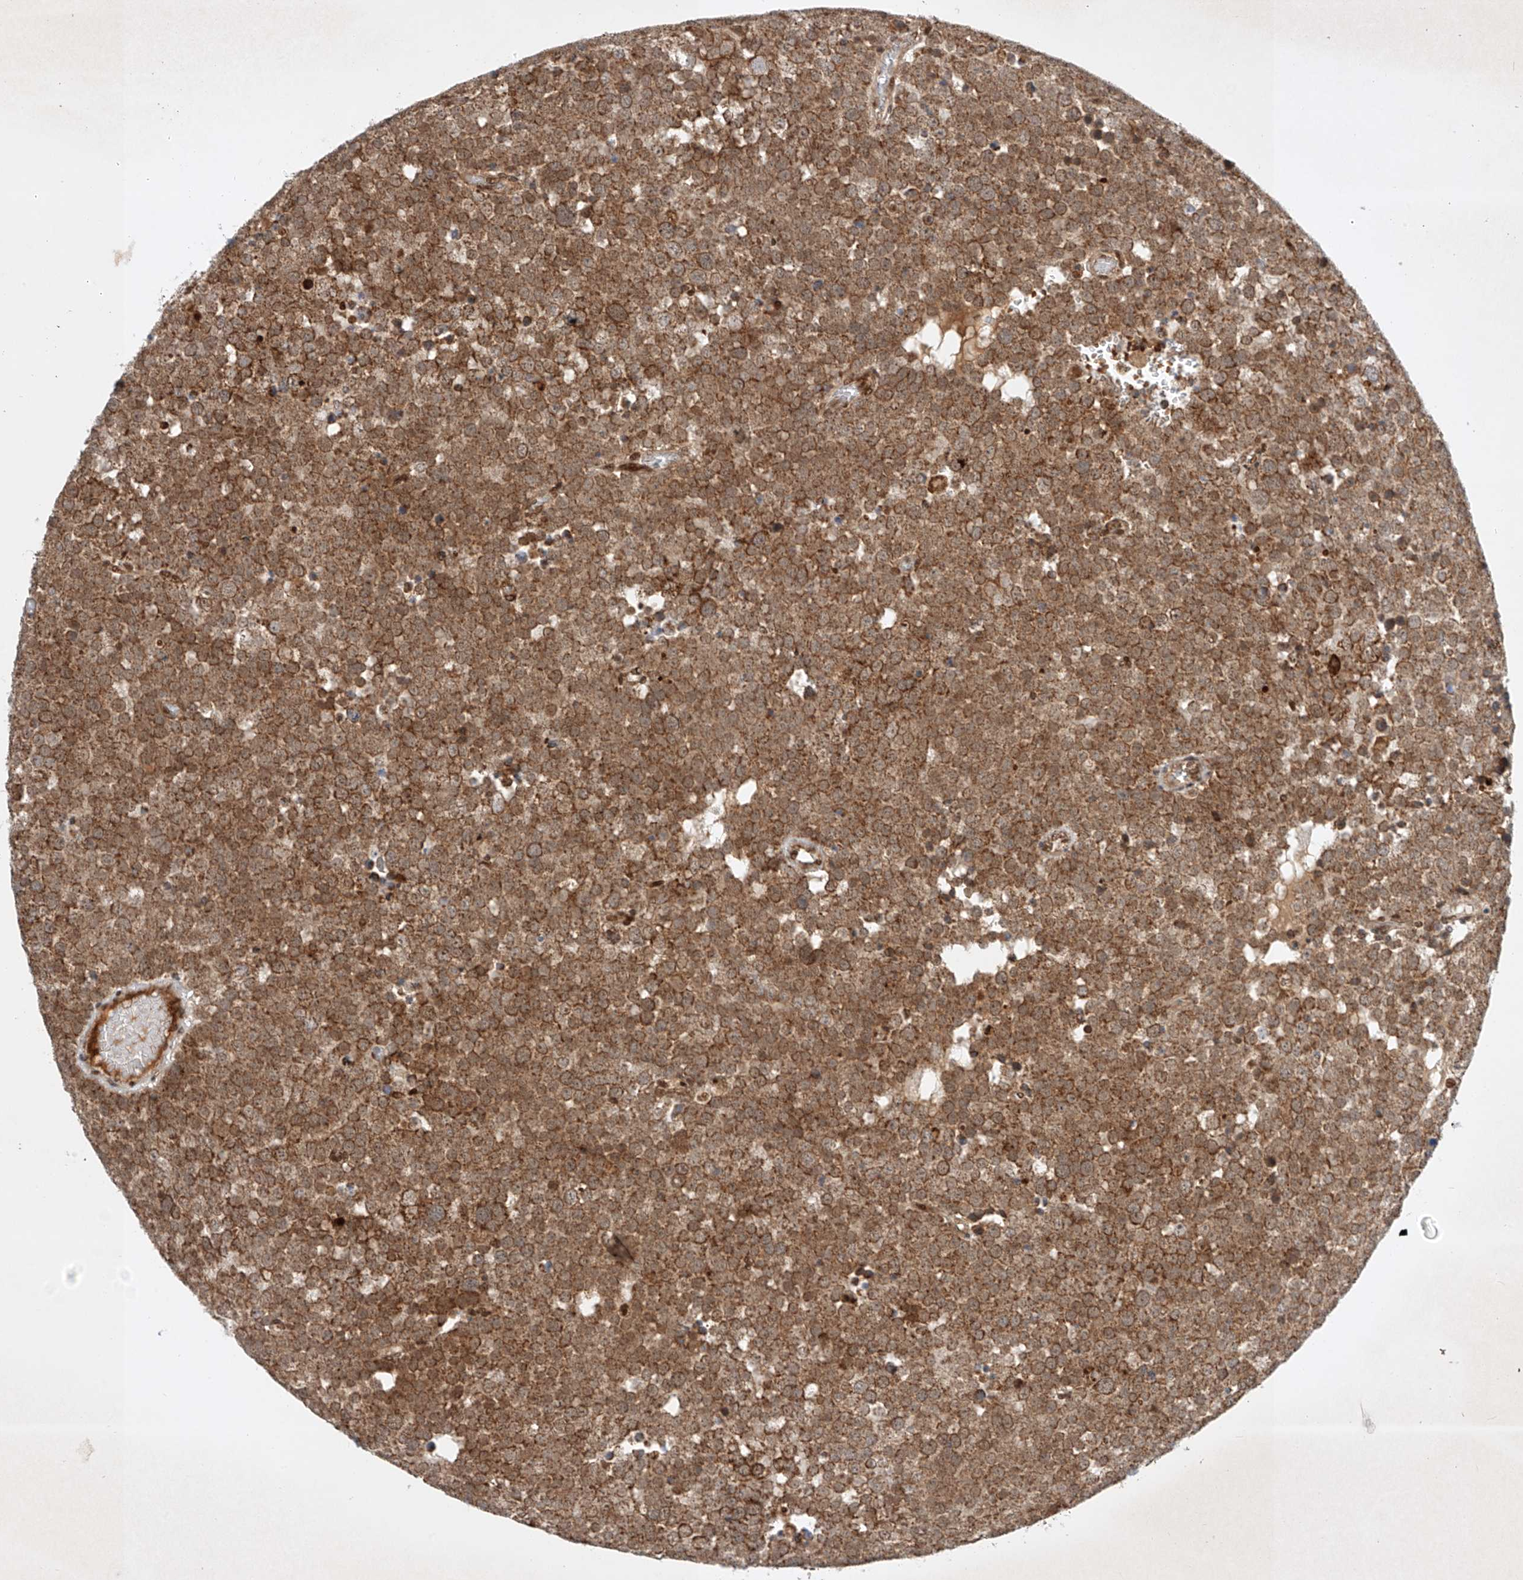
{"staining": {"intensity": "strong", "quantity": ">75%", "location": "cytoplasmic/membranous"}, "tissue": "testis cancer", "cell_type": "Tumor cells", "image_type": "cancer", "snomed": [{"axis": "morphology", "description": "Seminoma, NOS"}, {"axis": "topography", "description": "Testis"}], "caption": "Immunohistochemical staining of testis cancer (seminoma) demonstrates high levels of strong cytoplasmic/membranous staining in about >75% of tumor cells.", "gene": "EPG5", "patient": {"sex": "male", "age": 71}}